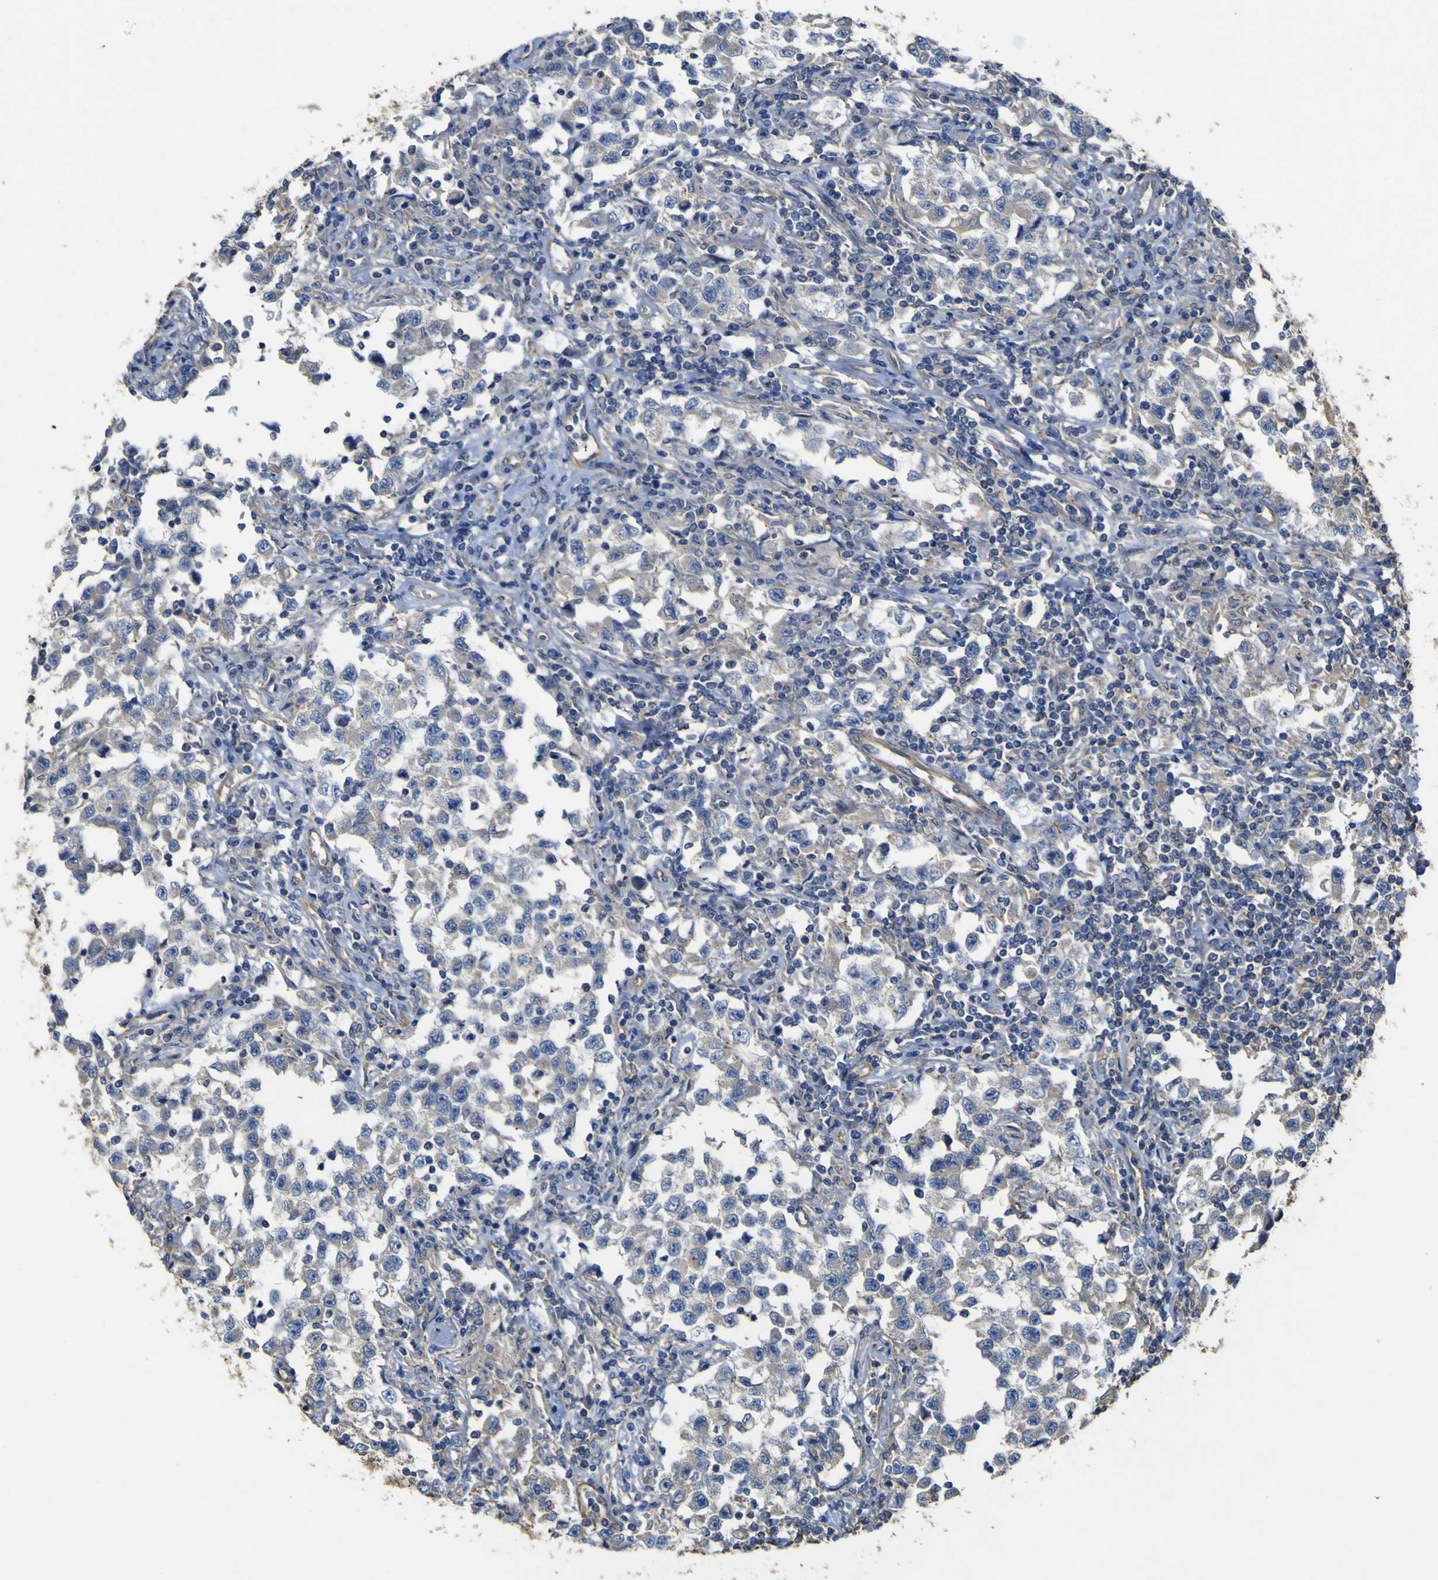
{"staining": {"intensity": "weak", "quantity": "<25%", "location": "cytoplasmic/membranous"}, "tissue": "testis cancer", "cell_type": "Tumor cells", "image_type": "cancer", "snomed": [{"axis": "morphology", "description": "Carcinoma, Embryonal, NOS"}, {"axis": "topography", "description": "Testis"}], "caption": "This is a micrograph of immunohistochemistry (IHC) staining of testis embryonal carcinoma, which shows no staining in tumor cells. (DAB immunohistochemistry (IHC) with hematoxylin counter stain).", "gene": "TNFSF15", "patient": {"sex": "male", "age": 21}}